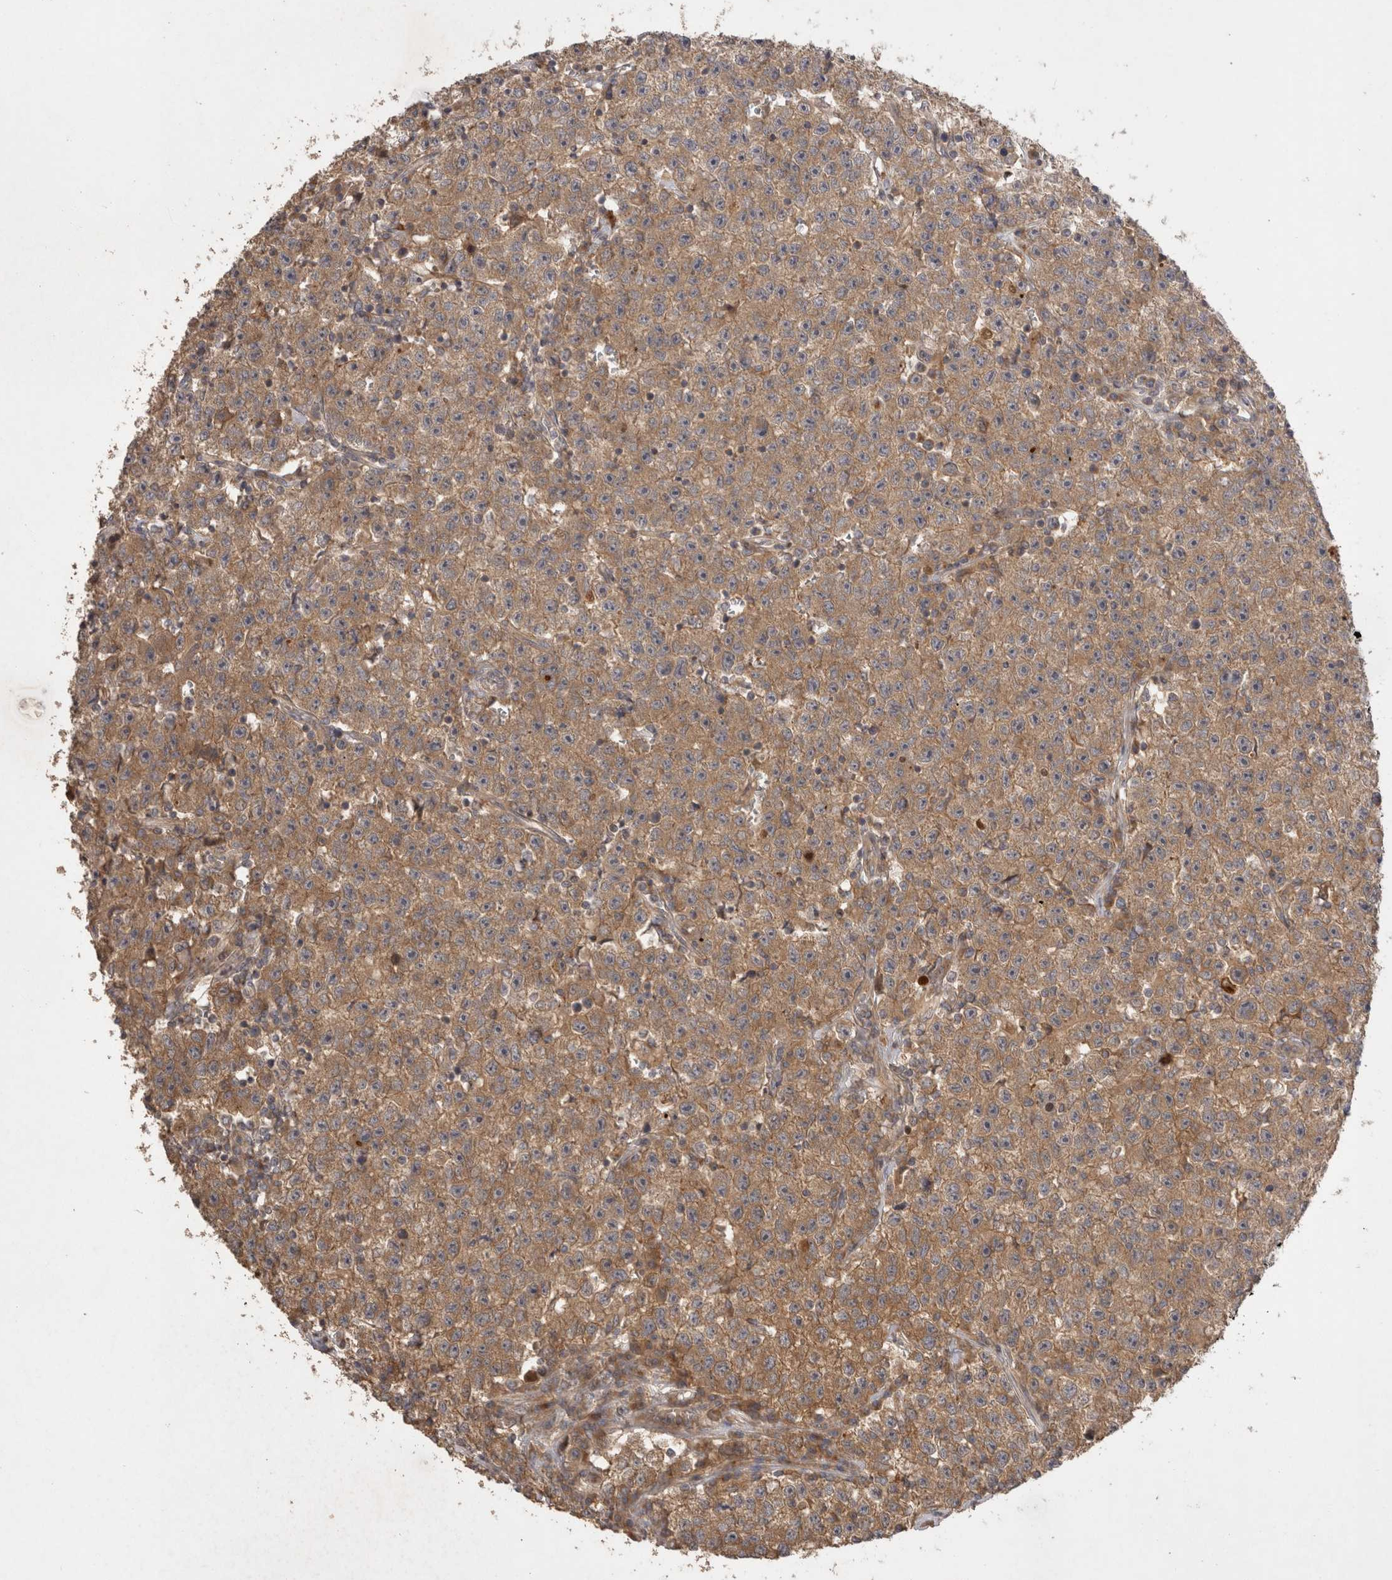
{"staining": {"intensity": "moderate", "quantity": ">75%", "location": "cytoplasmic/membranous"}, "tissue": "testis cancer", "cell_type": "Tumor cells", "image_type": "cancer", "snomed": [{"axis": "morphology", "description": "Seminoma, NOS"}, {"axis": "topography", "description": "Testis"}], "caption": "Approximately >75% of tumor cells in human testis cancer (seminoma) show moderate cytoplasmic/membranous protein positivity as visualized by brown immunohistochemical staining.", "gene": "PPP1R42", "patient": {"sex": "male", "age": 22}}